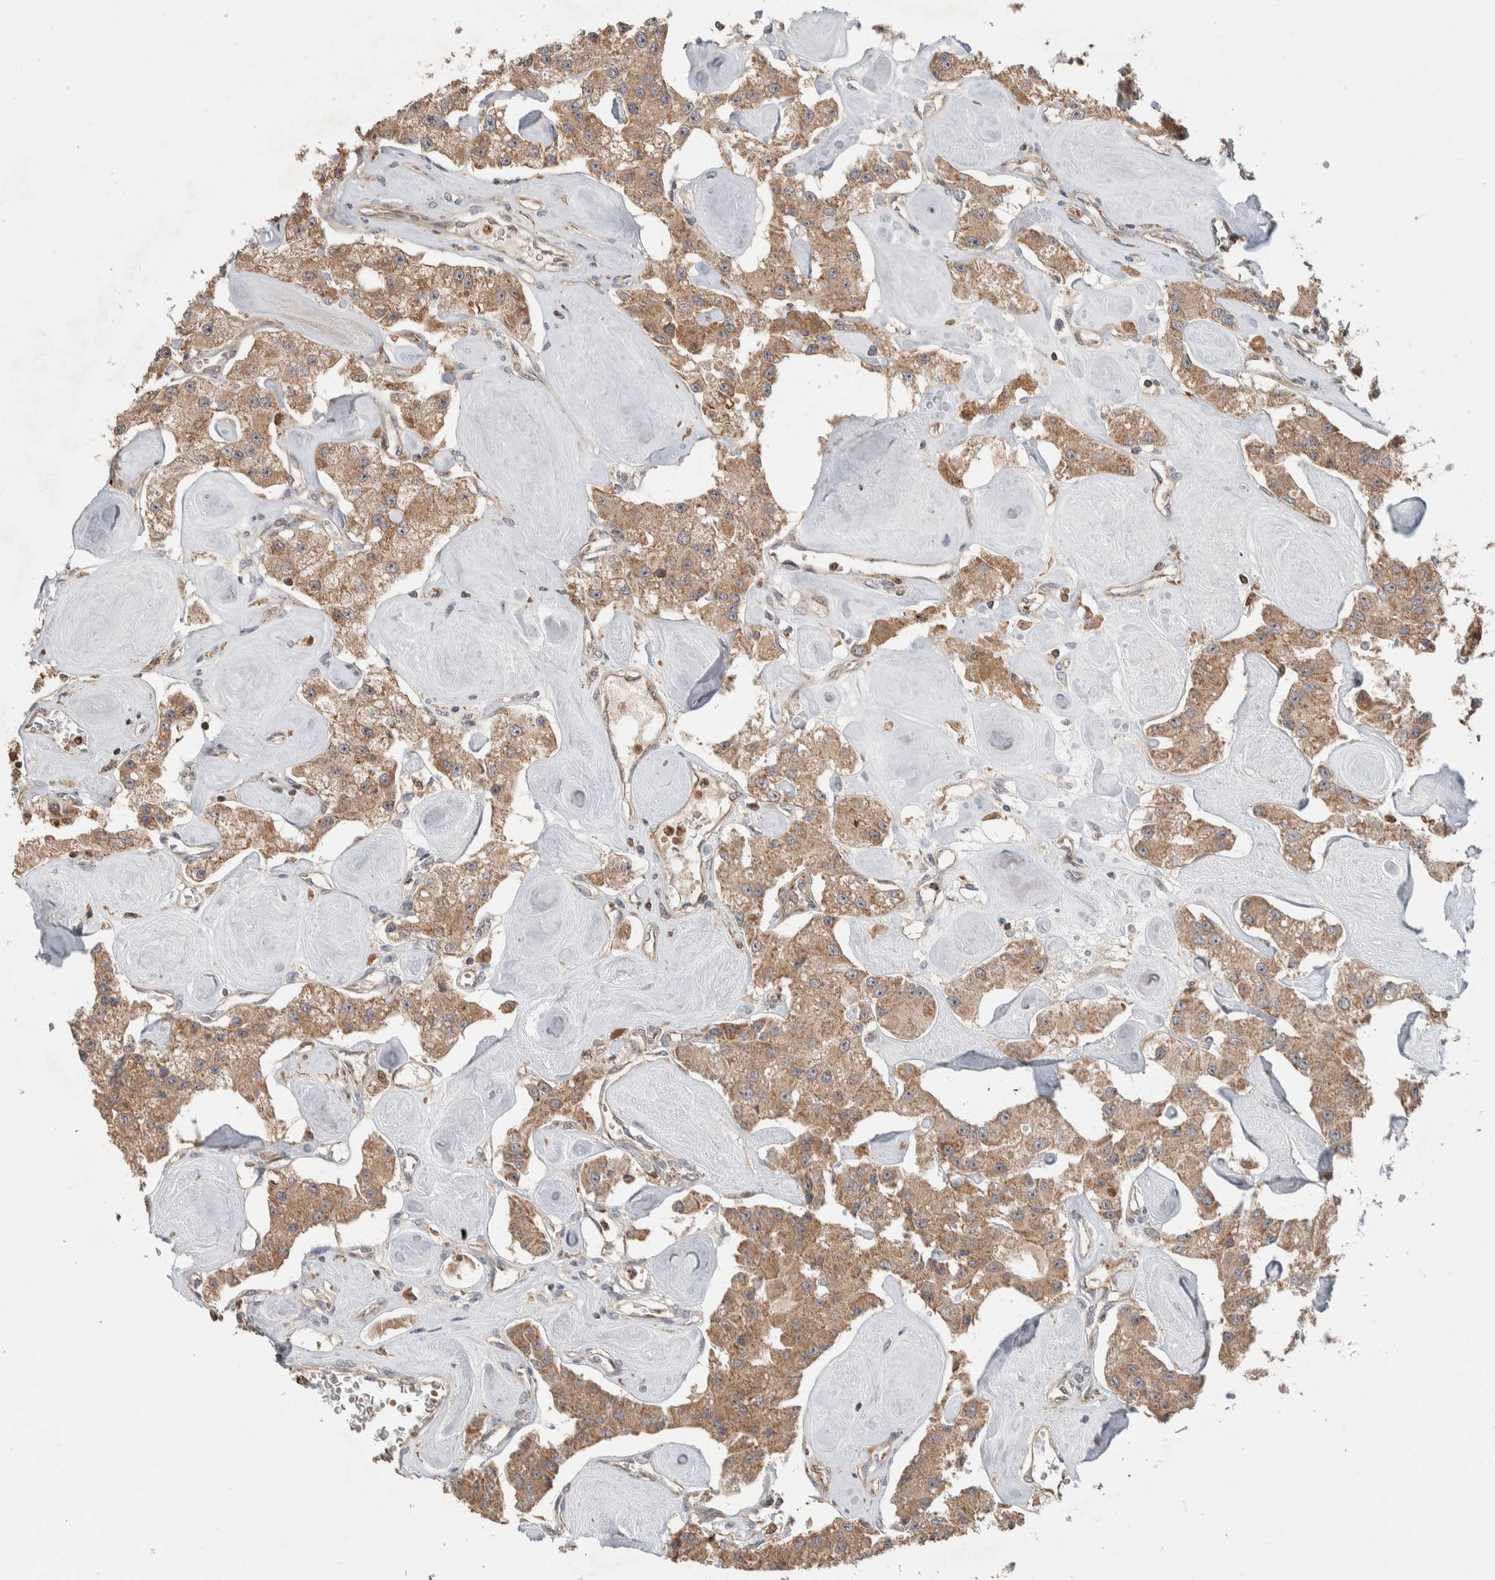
{"staining": {"intensity": "moderate", "quantity": ">75%", "location": "cytoplasmic/membranous"}, "tissue": "carcinoid", "cell_type": "Tumor cells", "image_type": "cancer", "snomed": [{"axis": "morphology", "description": "Carcinoid, malignant, NOS"}, {"axis": "topography", "description": "Pancreas"}], "caption": "The immunohistochemical stain labels moderate cytoplasmic/membranous staining in tumor cells of carcinoid tissue.", "gene": "VPS53", "patient": {"sex": "male", "age": 41}}